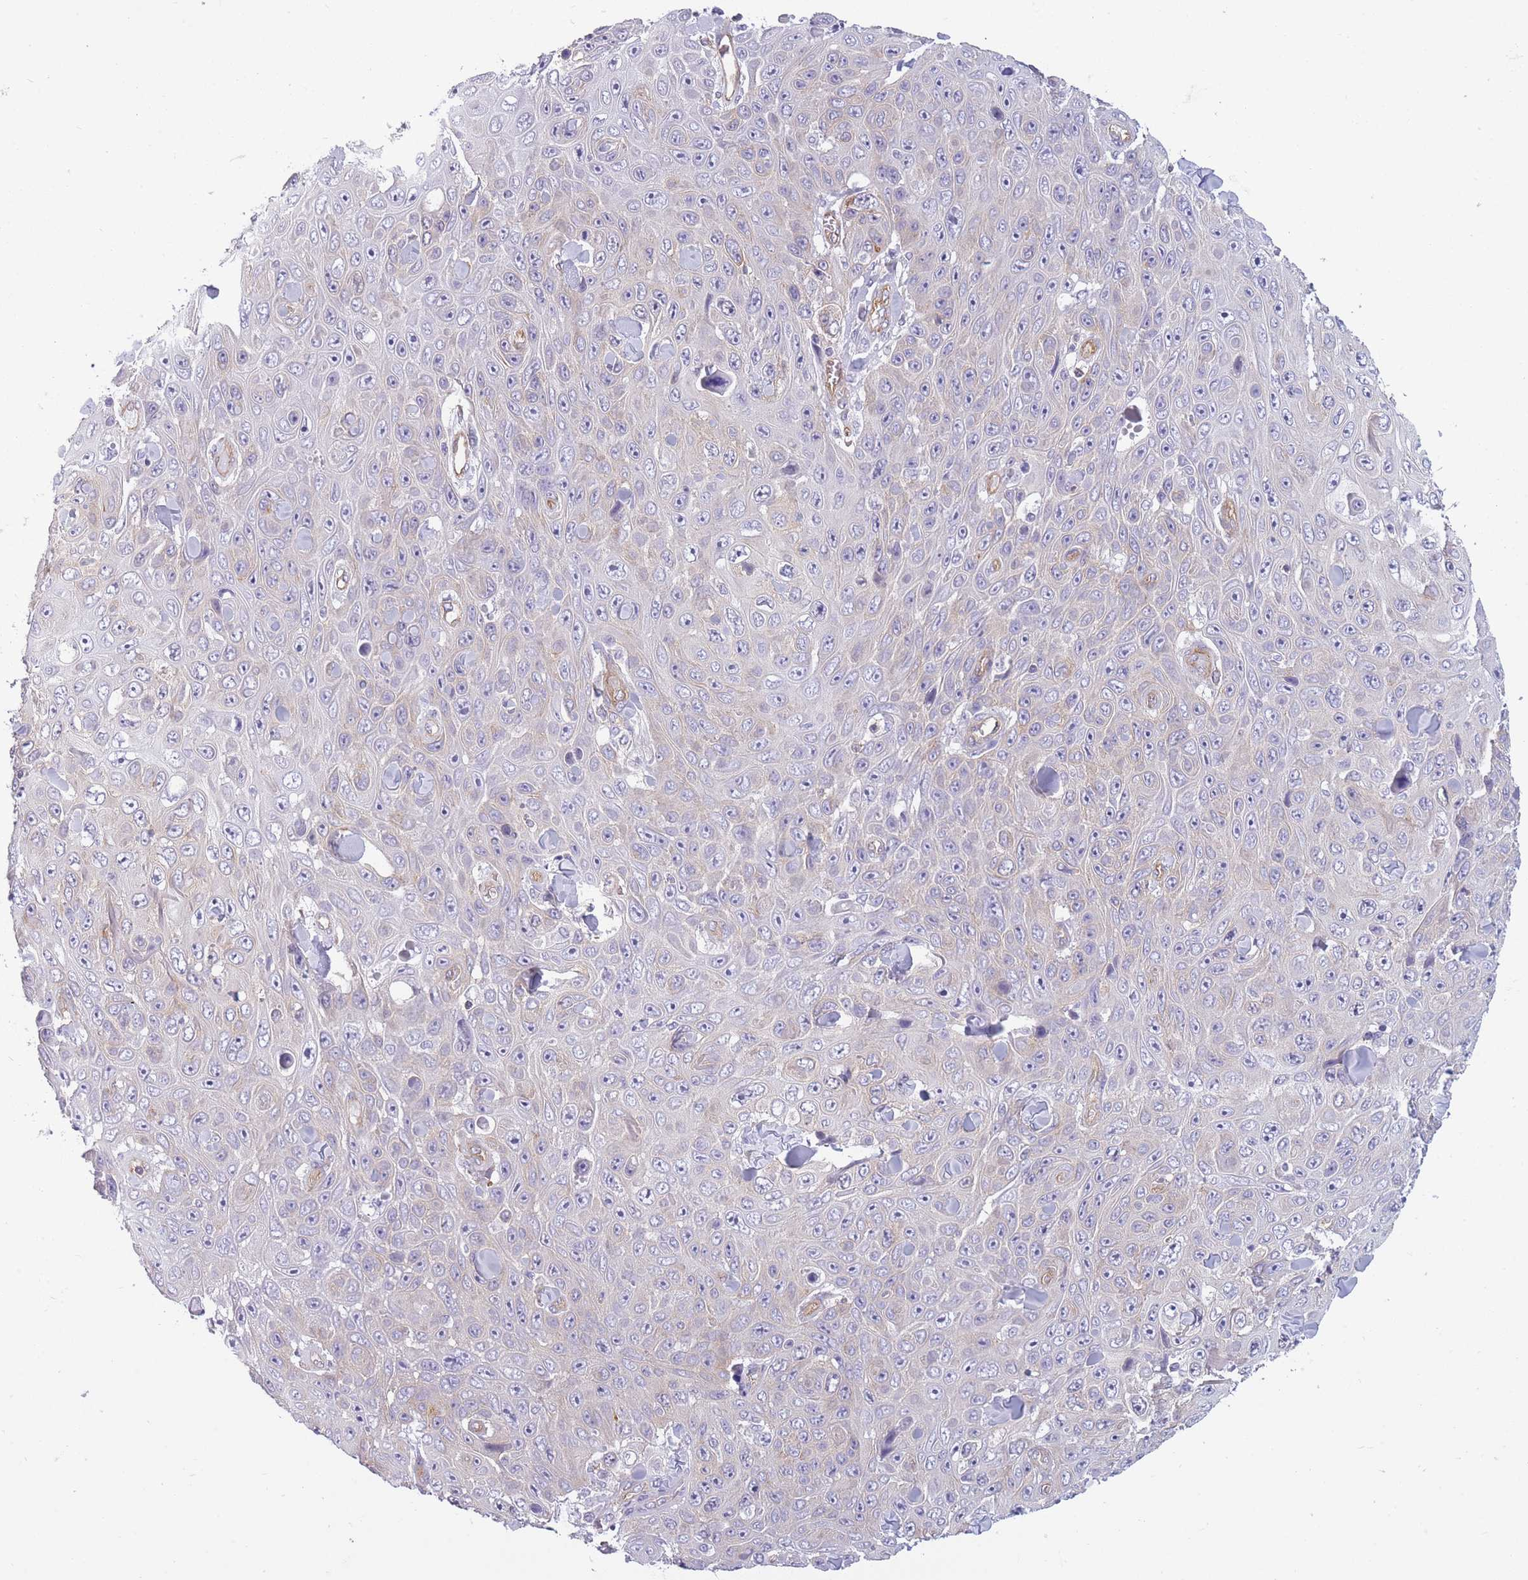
{"staining": {"intensity": "negative", "quantity": "none", "location": "none"}, "tissue": "skin cancer", "cell_type": "Tumor cells", "image_type": "cancer", "snomed": [{"axis": "morphology", "description": "Squamous cell carcinoma, NOS"}, {"axis": "topography", "description": "Skin"}], "caption": "The histopathology image displays no staining of tumor cells in squamous cell carcinoma (skin).", "gene": "ADD1", "patient": {"sex": "male", "age": 82}}